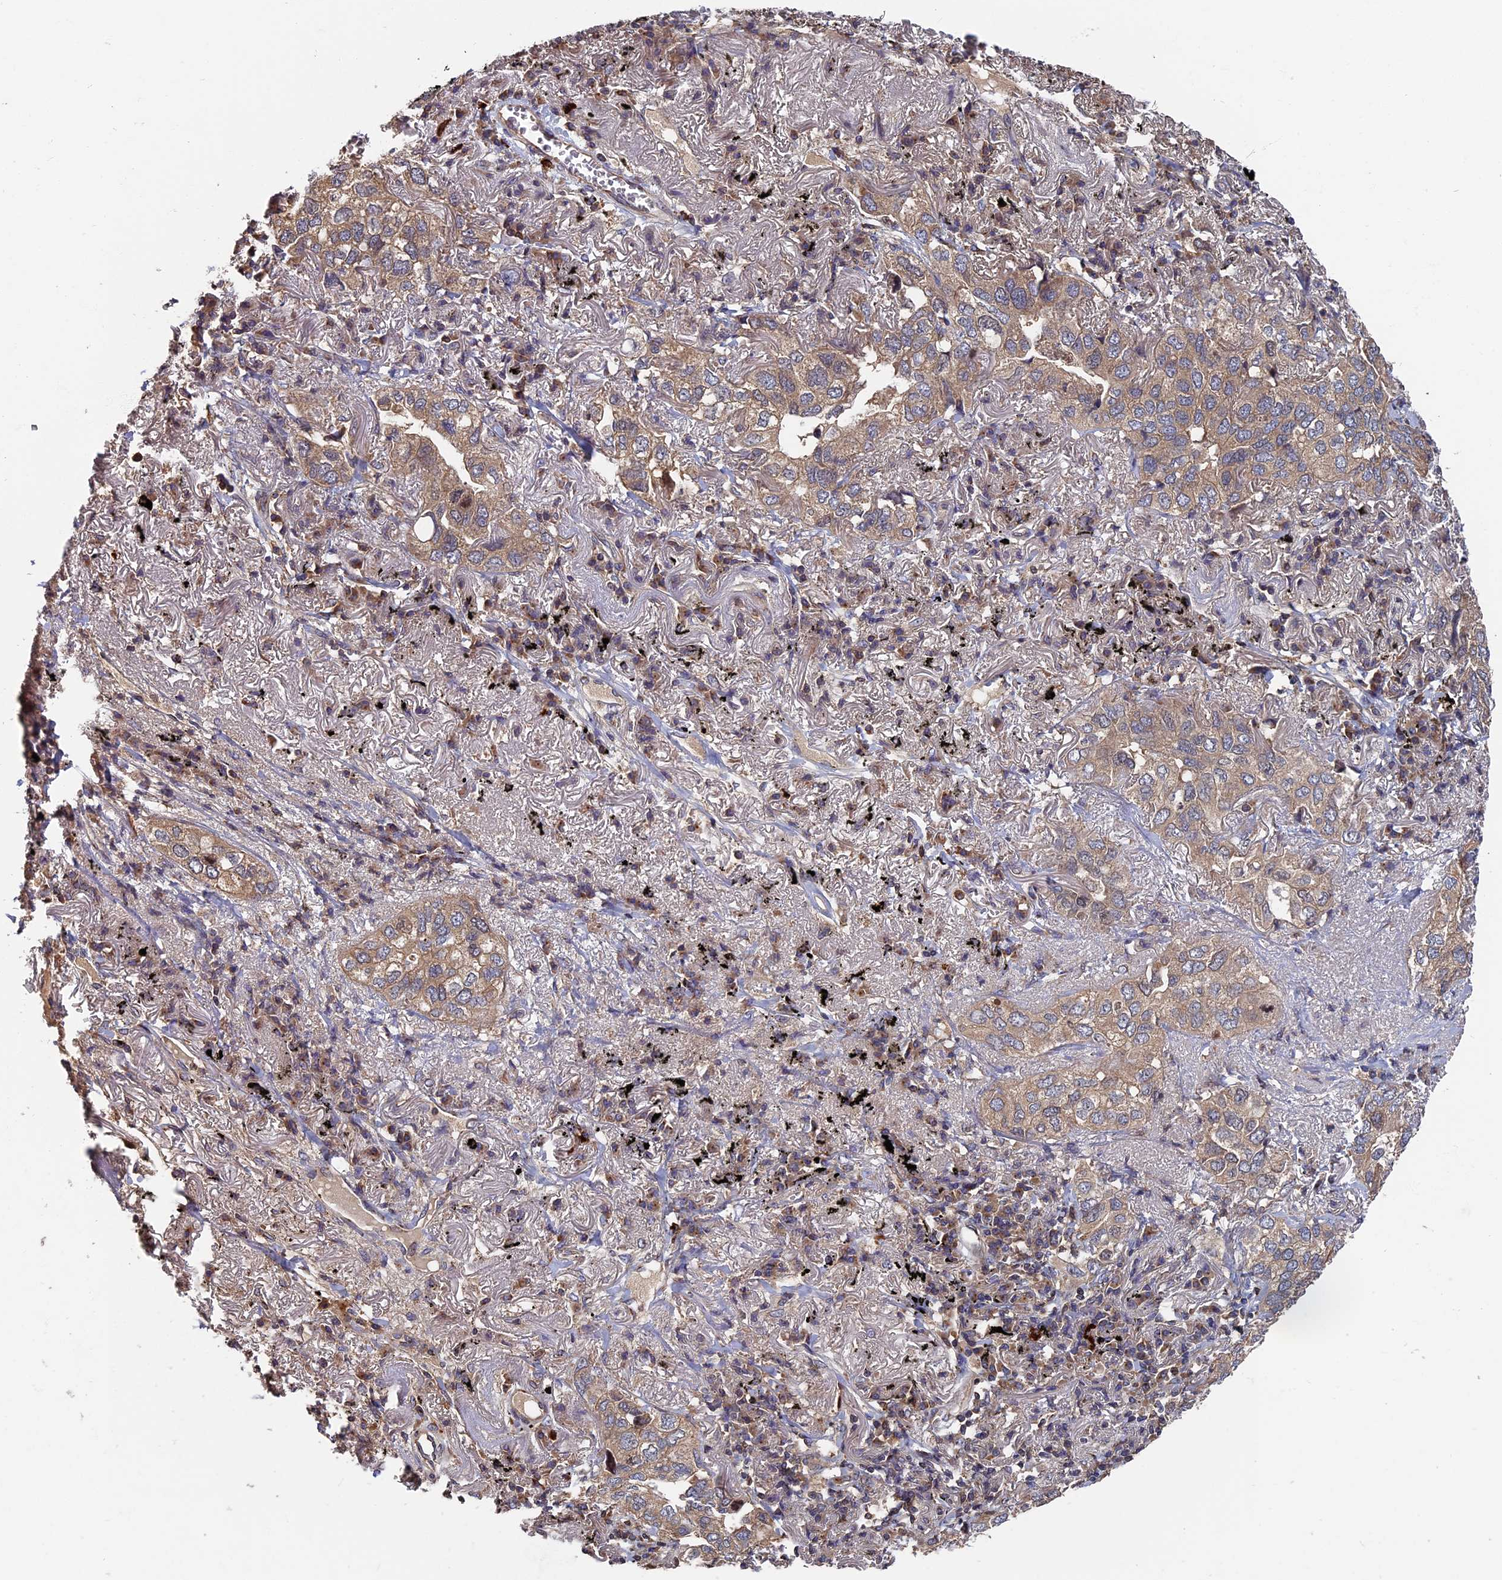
{"staining": {"intensity": "moderate", "quantity": "25%-75%", "location": "cytoplasmic/membranous"}, "tissue": "lung cancer", "cell_type": "Tumor cells", "image_type": "cancer", "snomed": [{"axis": "morphology", "description": "Adenocarcinoma, NOS"}, {"axis": "topography", "description": "Lung"}], "caption": "Immunohistochemistry (IHC) micrograph of neoplastic tissue: human adenocarcinoma (lung) stained using immunohistochemistry (IHC) reveals medium levels of moderate protein expression localized specifically in the cytoplasmic/membranous of tumor cells, appearing as a cytoplasmic/membranous brown color.", "gene": "TNK2", "patient": {"sex": "male", "age": 65}}